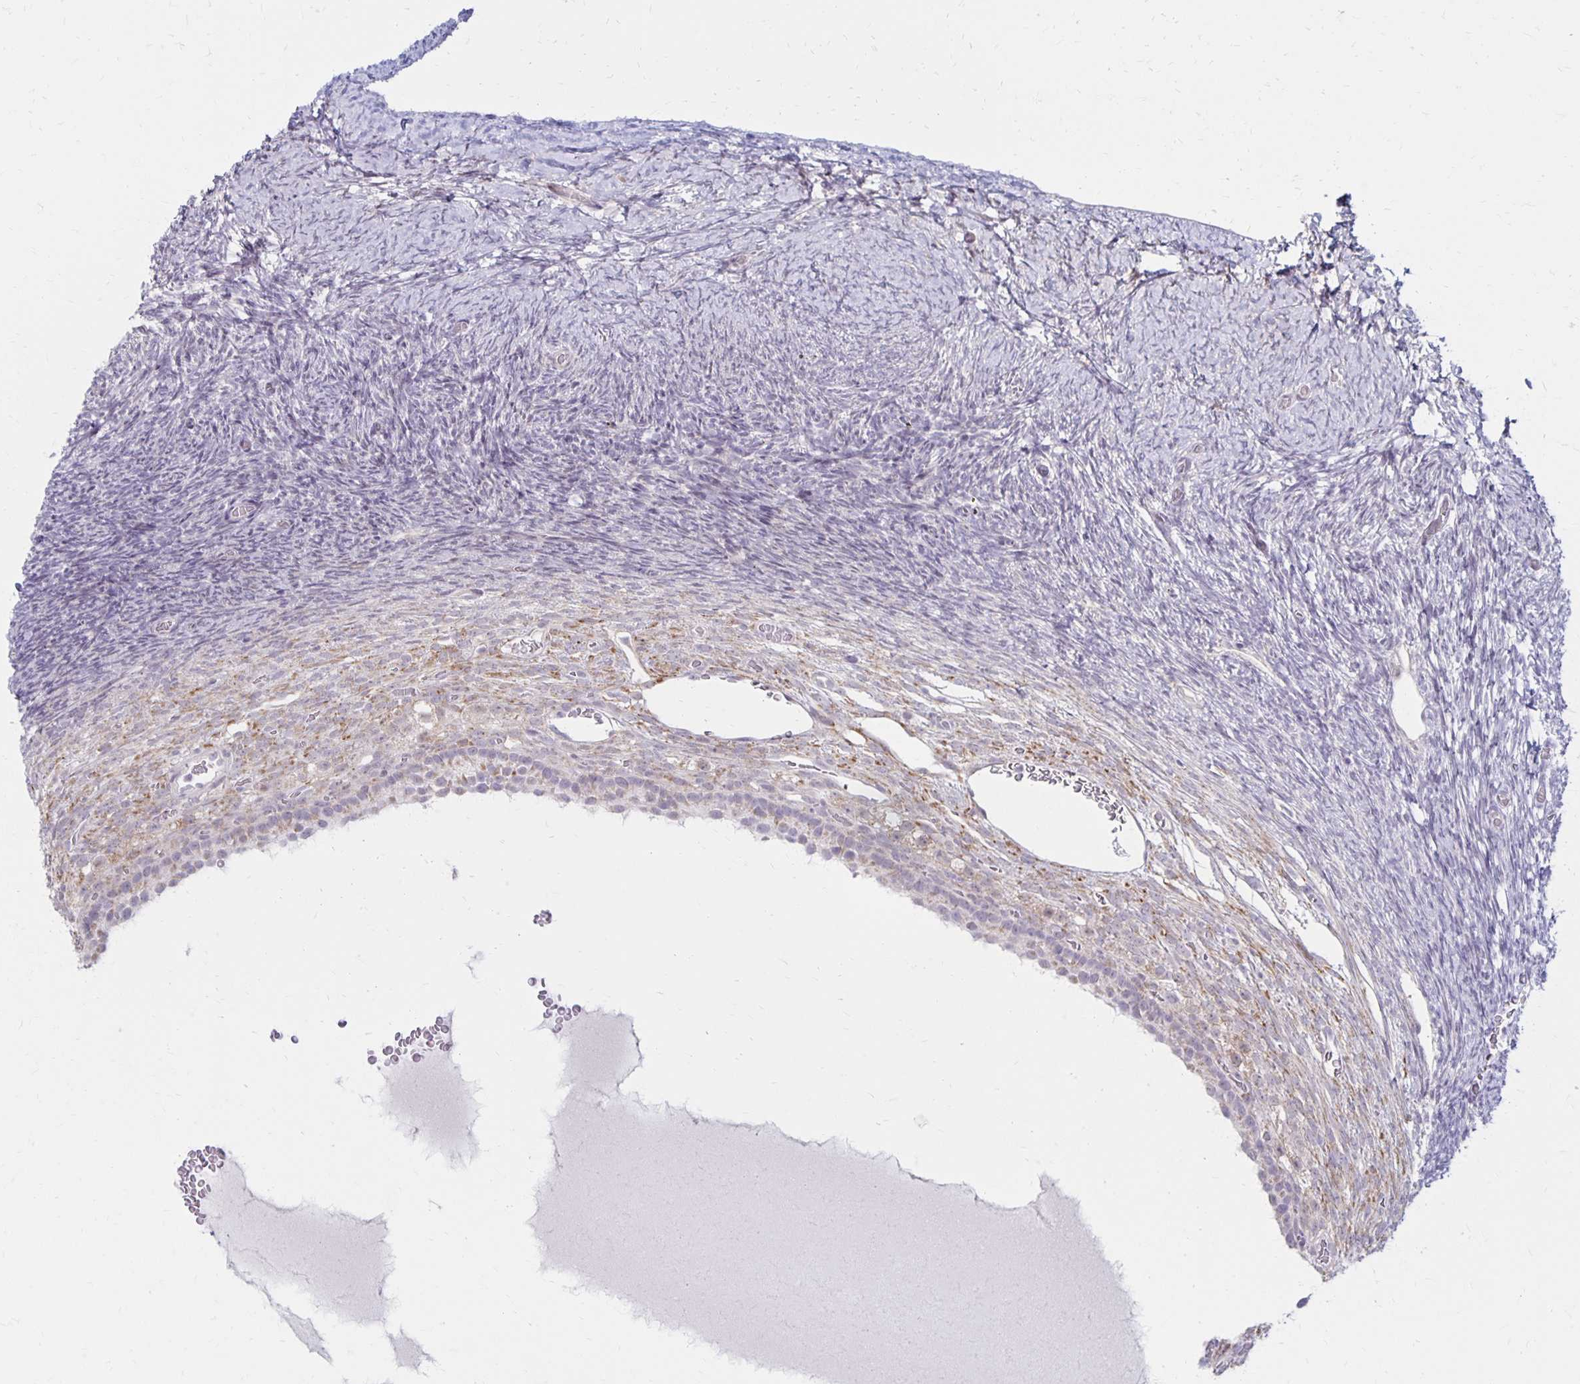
{"staining": {"intensity": "weak", "quantity": "25%-75%", "location": "cytoplasmic/membranous"}, "tissue": "ovary", "cell_type": "Follicle cells", "image_type": "normal", "snomed": [{"axis": "morphology", "description": "Normal tissue, NOS"}, {"axis": "topography", "description": "Ovary"}], "caption": "High-magnification brightfield microscopy of benign ovary stained with DAB (3,3'-diaminobenzidine) (brown) and counterstained with hematoxylin (blue). follicle cells exhibit weak cytoplasmic/membranous staining is seen in about25%-75% of cells.", "gene": "DAGLA", "patient": {"sex": "female", "age": 39}}